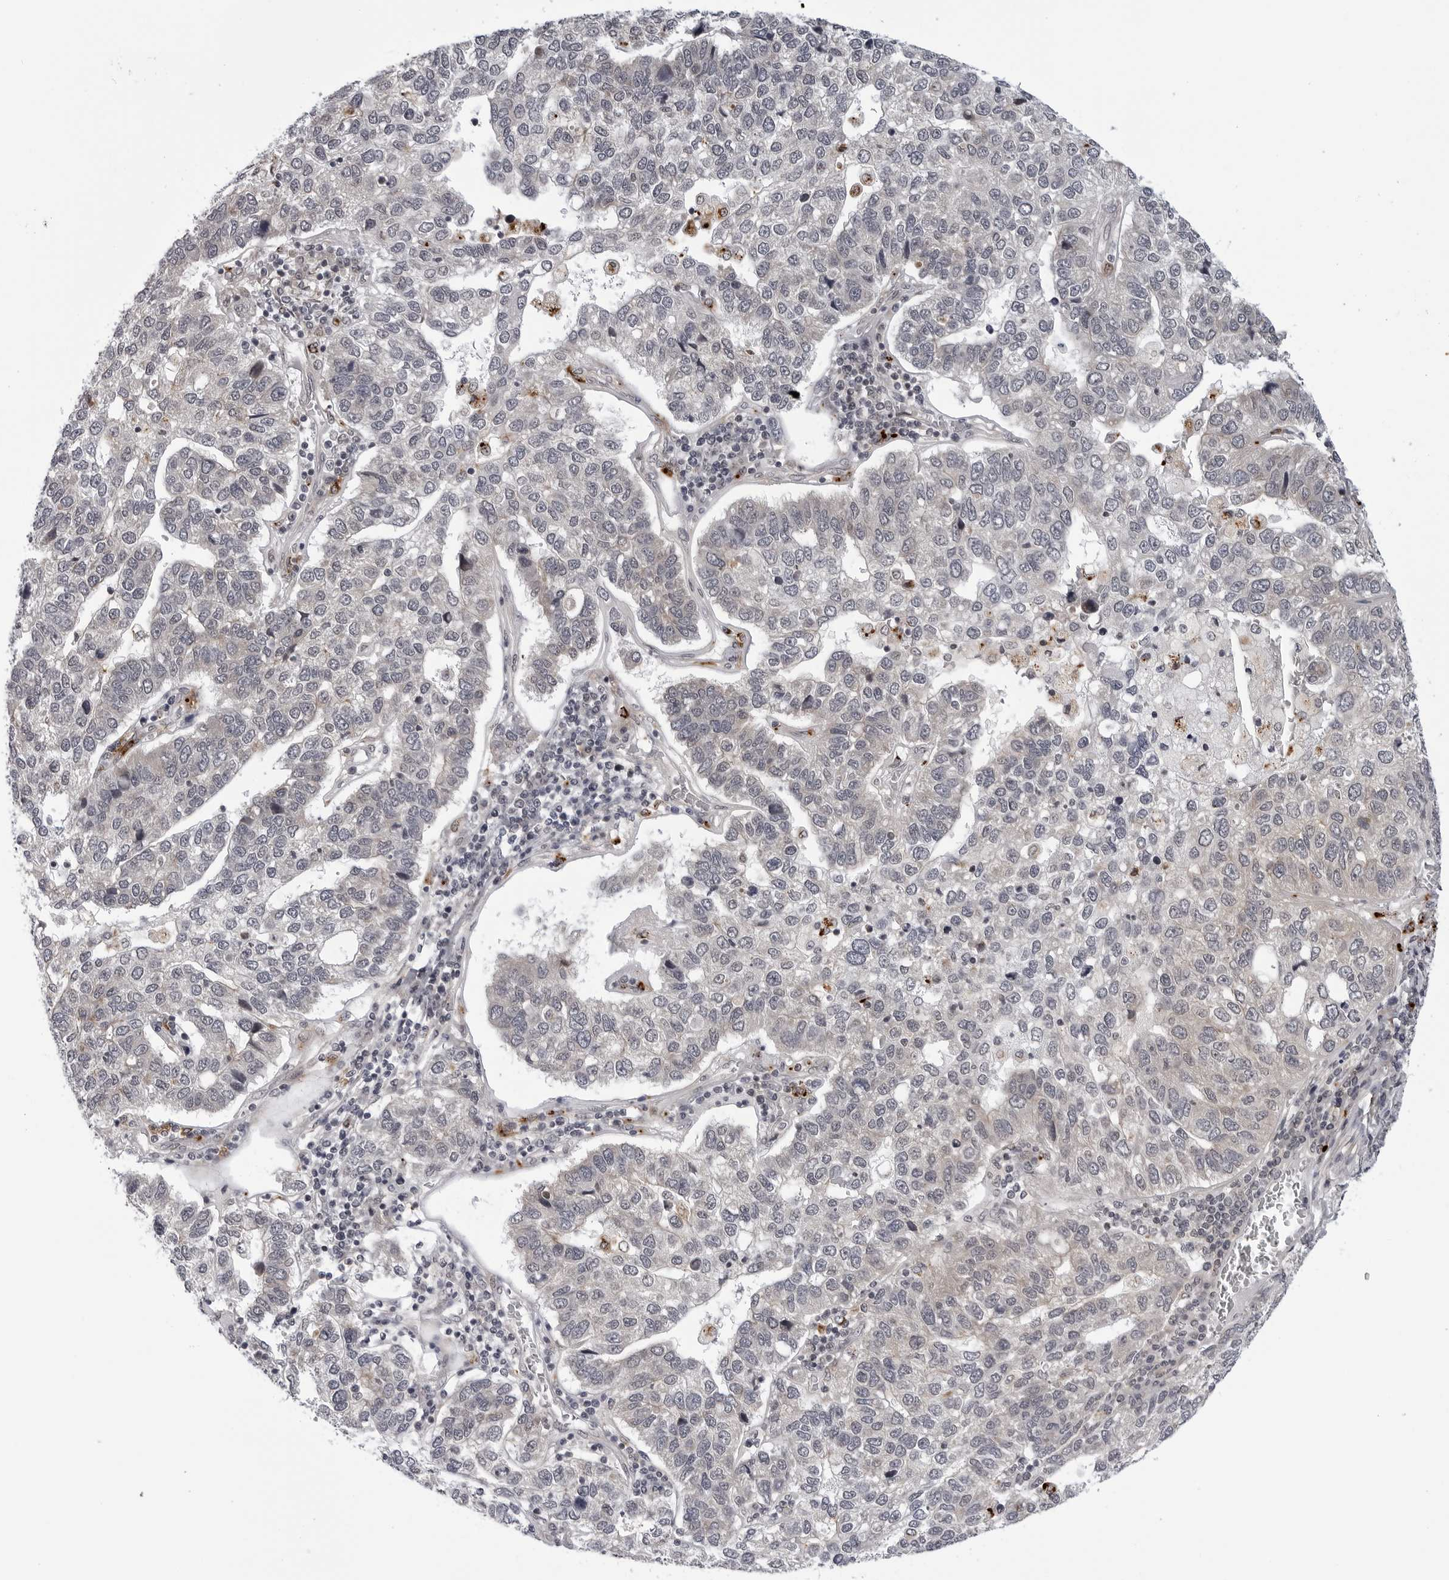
{"staining": {"intensity": "negative", "quantity": "none", "location": "none"}, "tissue": "pancreatic cancer", "cell_type": "Tumor cells", "image_type": "cancer", "snomed": [{"axis": "morphology", "description": "Adenocarcinoma, NOS"}, {"axis": "topography", "description": "Pancreas"}], "caption": "A micrograph of pancreatic adenocarcinoma stained for a protein displays no brown staining in tumor cells.", "gene": "KIAA1614", "patient": {"sex": "female", "age": 61}}